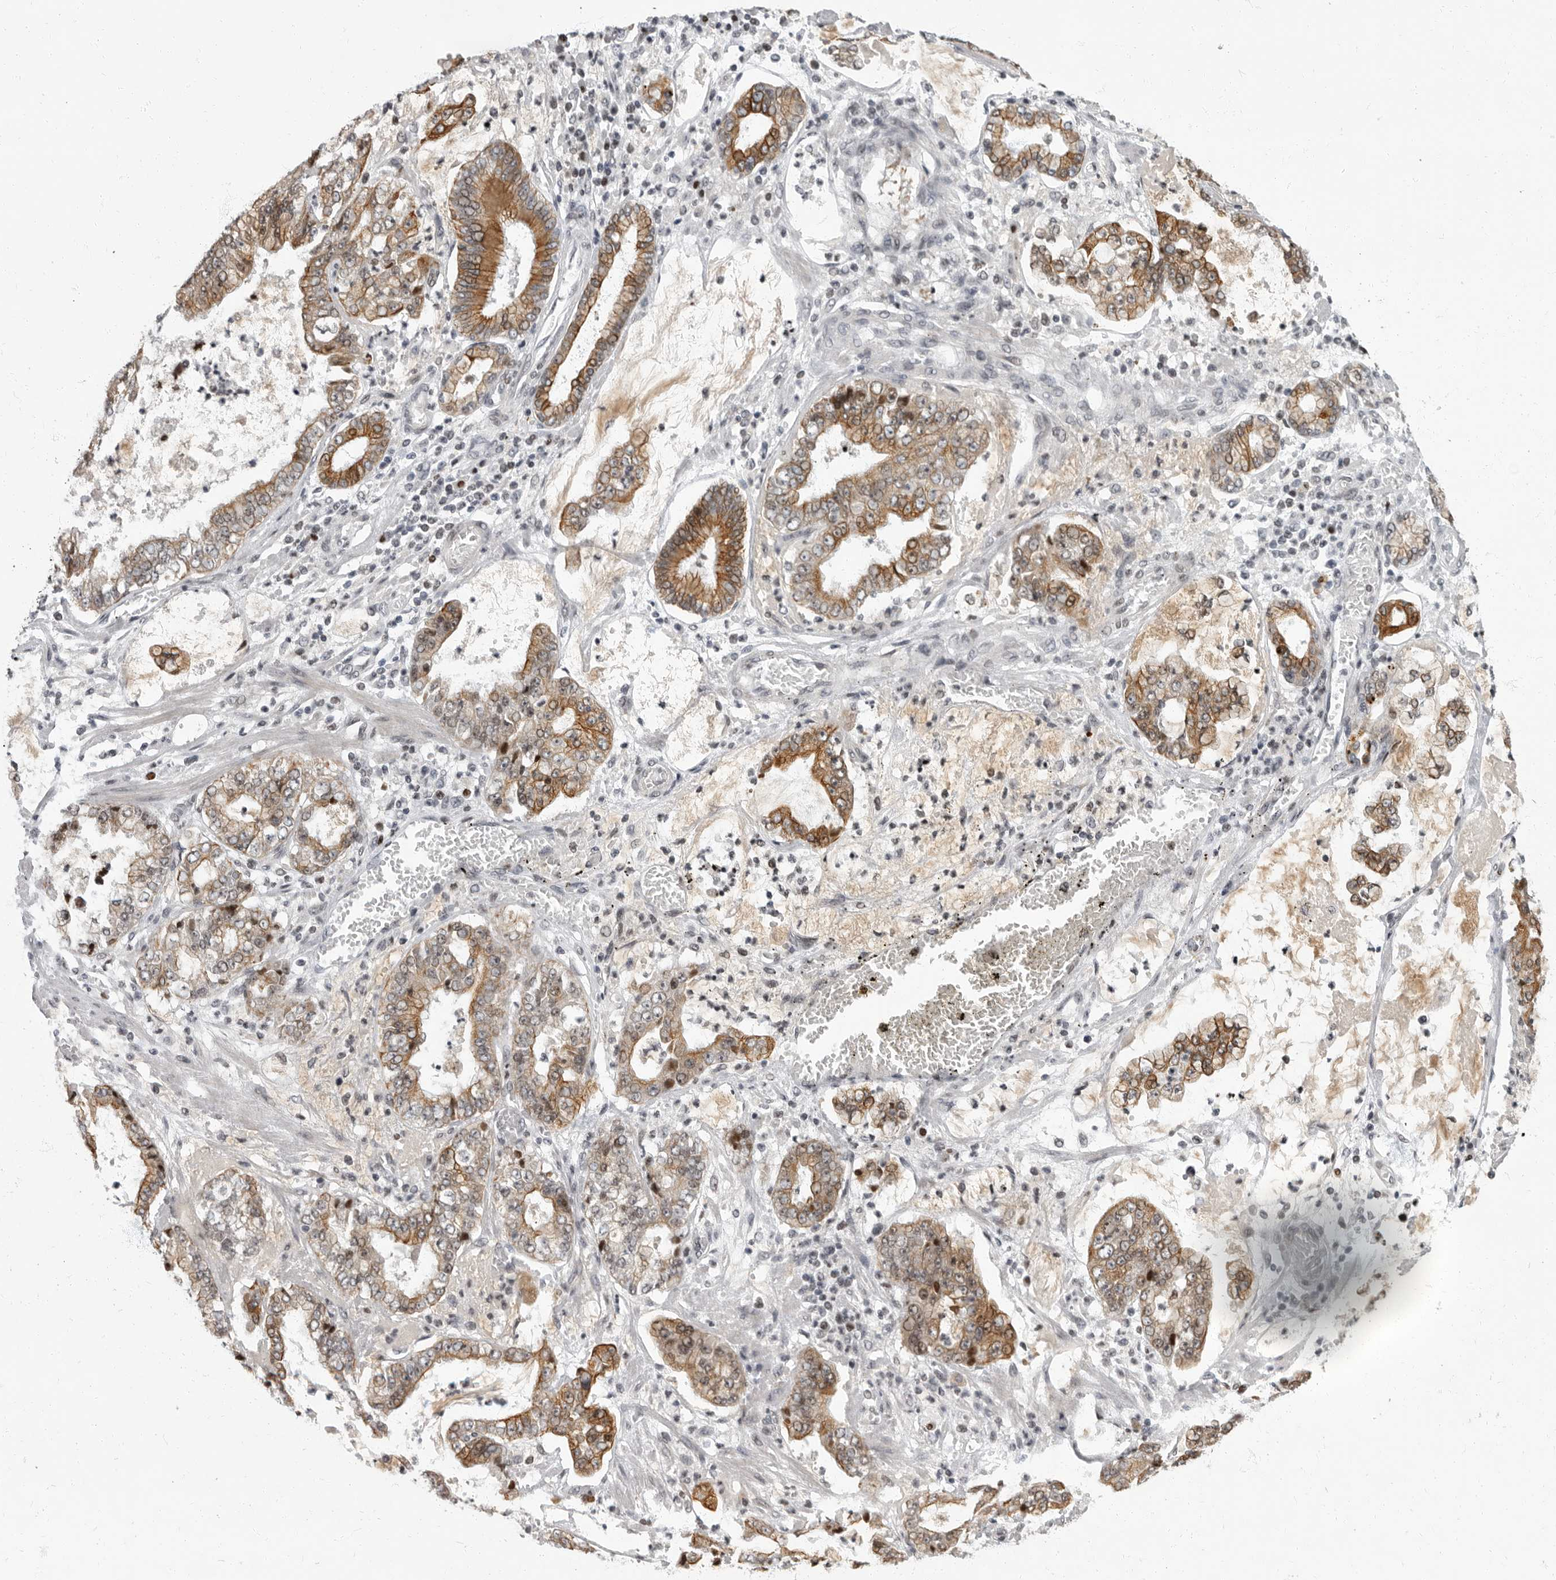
{"staining": {"intensity": "moderate", "quantity": ">75%", "location": "cytoplasmic/membranous"}, "tissue": "stomach cancer", "cell_type": "Tumor cells", "image_type": "cancer", "snomed": [{"axis": "morphology", "description": "Adenocarcinoma, NOS"}, {"axis": "topography", "description": "Stomach"}], "caption": "A high-resolution histopathology image shows immunohistochemistry (IHC) staining of stomach cancer (adenocarcinoma), which shows moderate cytoplasmic/membranous expression in about >75% of tumor cells.", "gene": "EVI5", "patient": {"sex": "male", "age": 76}}